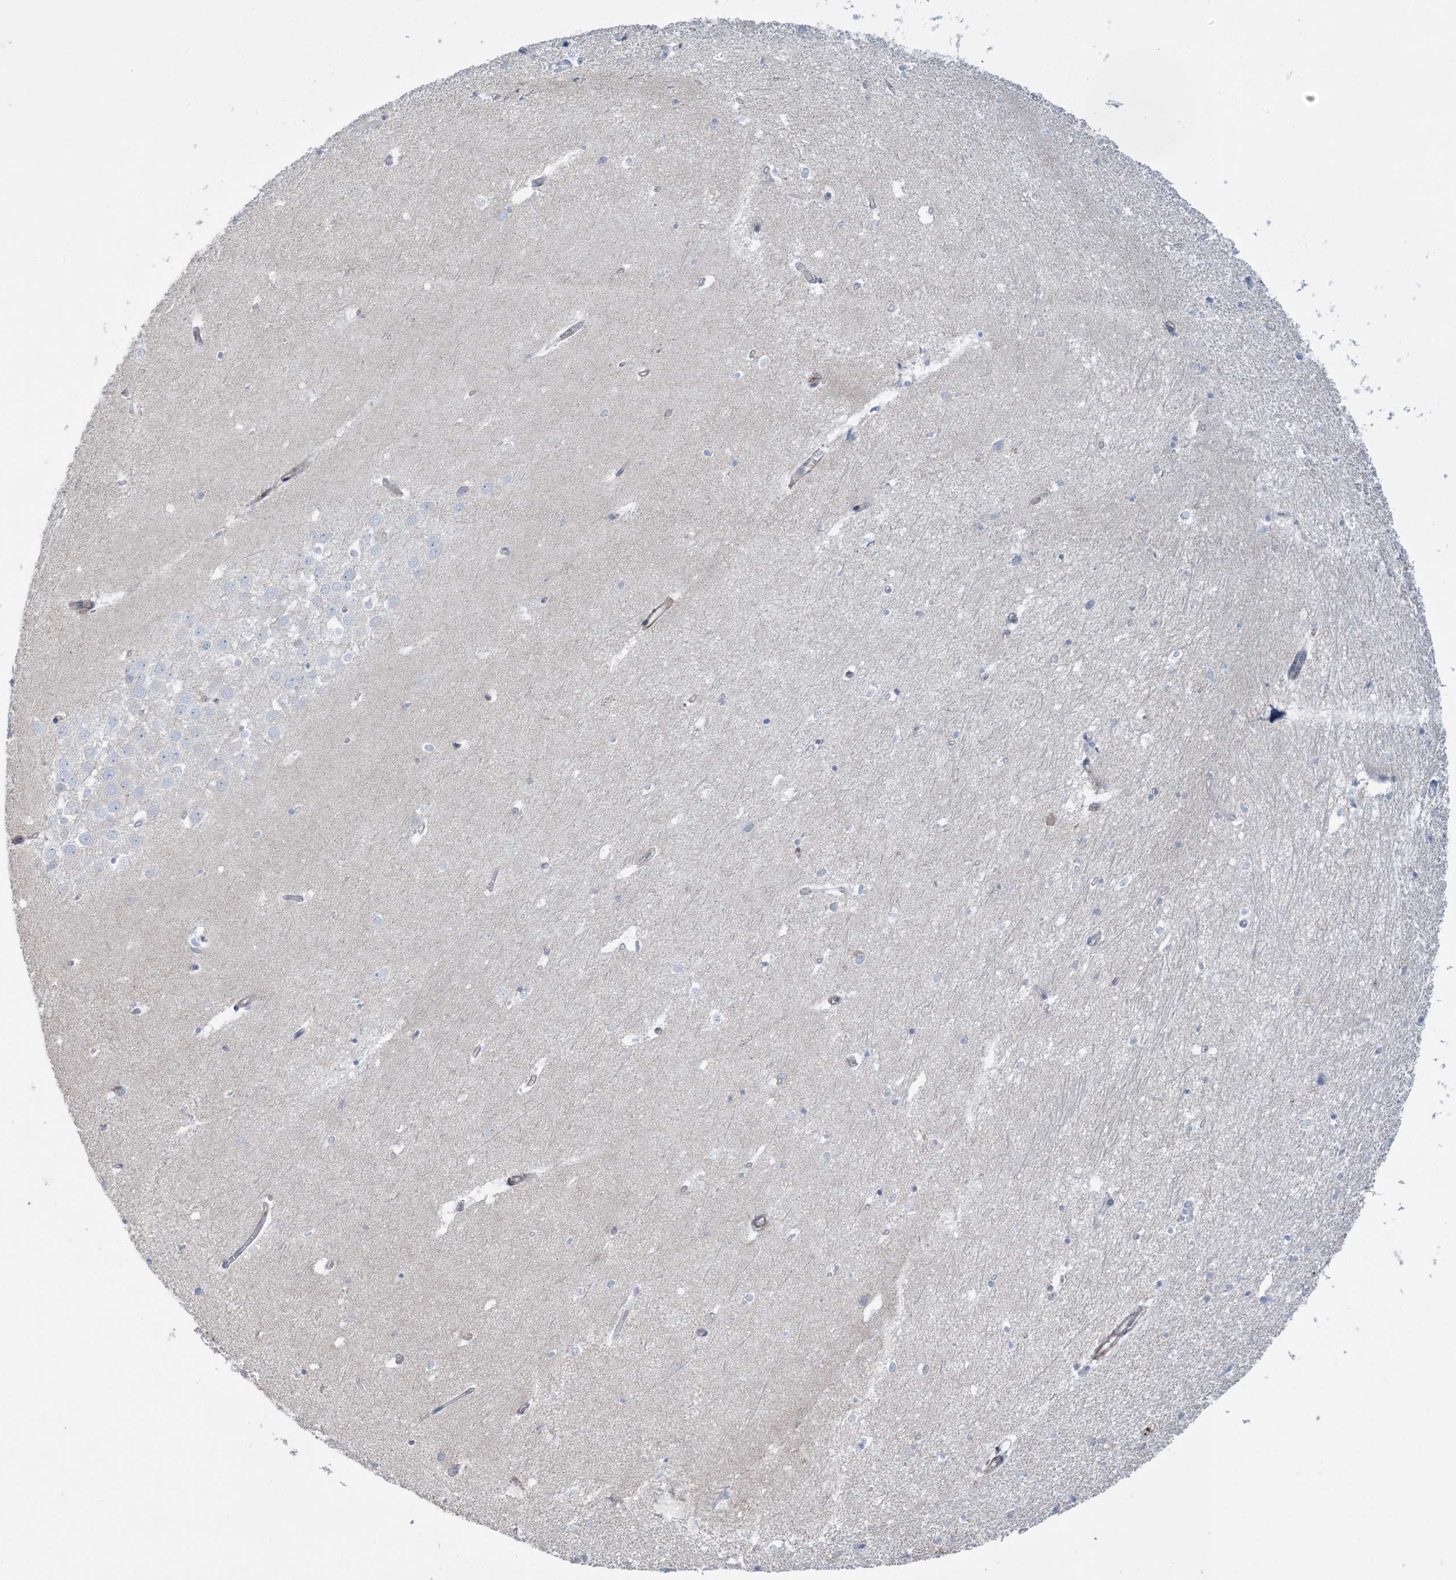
{"staining": {"intensity": "negative", "quantity": "none", "location": "none"}, "tissue": "hippocampus", "cell_type": "Glial cells", "image_type": "normal", "snomed": [{"axis": "morphology", "description": "Normal tissue, NOS"}, {"axis": "topography", "description": "Hippocampus"}], "caption": "Benign hippocampus was stained to show a protein in brown. There is no significant staining in glial cells. (Brightfield microscopy of DAB (3,3'-diaminobenzidine) IHC at high magnification).", "gene": "GTF3C2", "patient": {"sex": "female", "age": 64}}